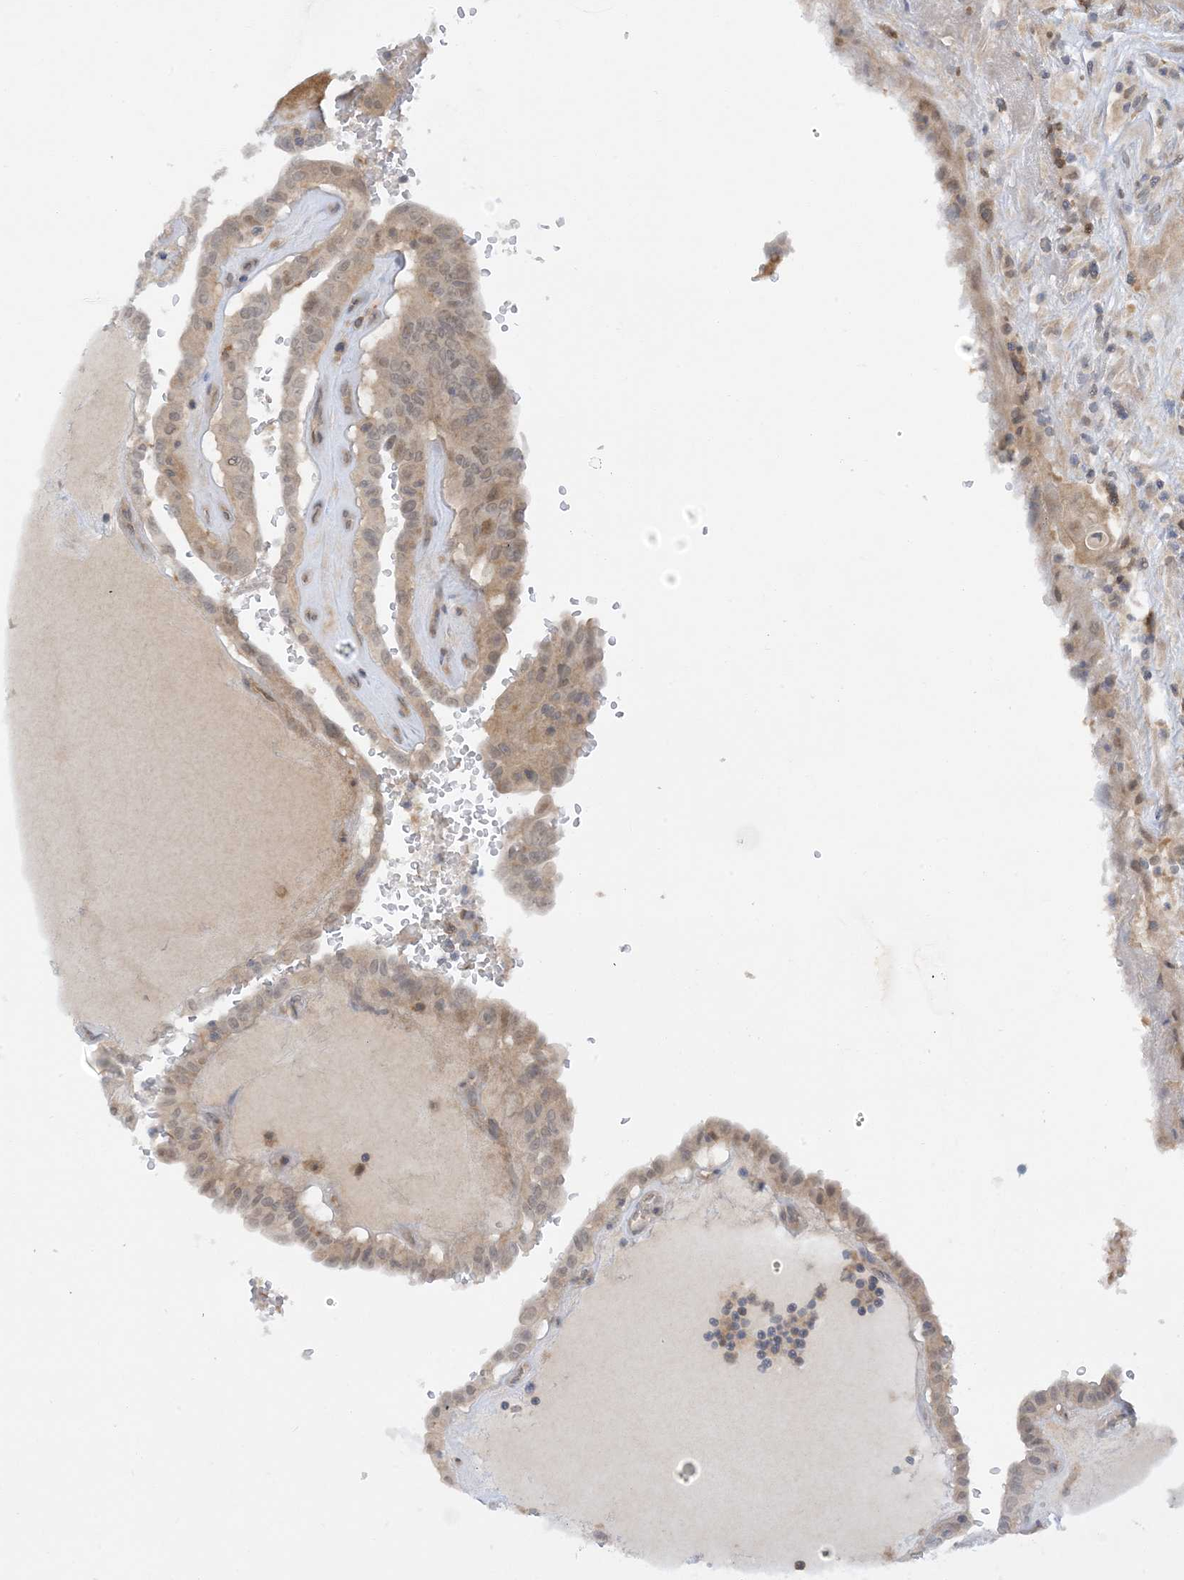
{"staining": {"intensity": "weak", "quantity": "25%-75%", "location": "nuclear"}, "tissue": "thyroid cancer", "cell_type": "Tumor cells", "image_type": "cancer", "snomed": [{"axis": "morphology", "description": "Papillary adenocarcinoma, NOS"}, {"axis": "topography", "description": "Thyroid gland"}], "caption": "Papillary adenocarcinoma (thyroid) stained for a protein exhibits weak nuclear positivity in tumor cells. (Stains: DAB in brown, nuclei in blue, Microscopy: brightfield microscopy at high magnification).", "gene": "WDR26", "patient": {"sex": "male", "age": 77}}